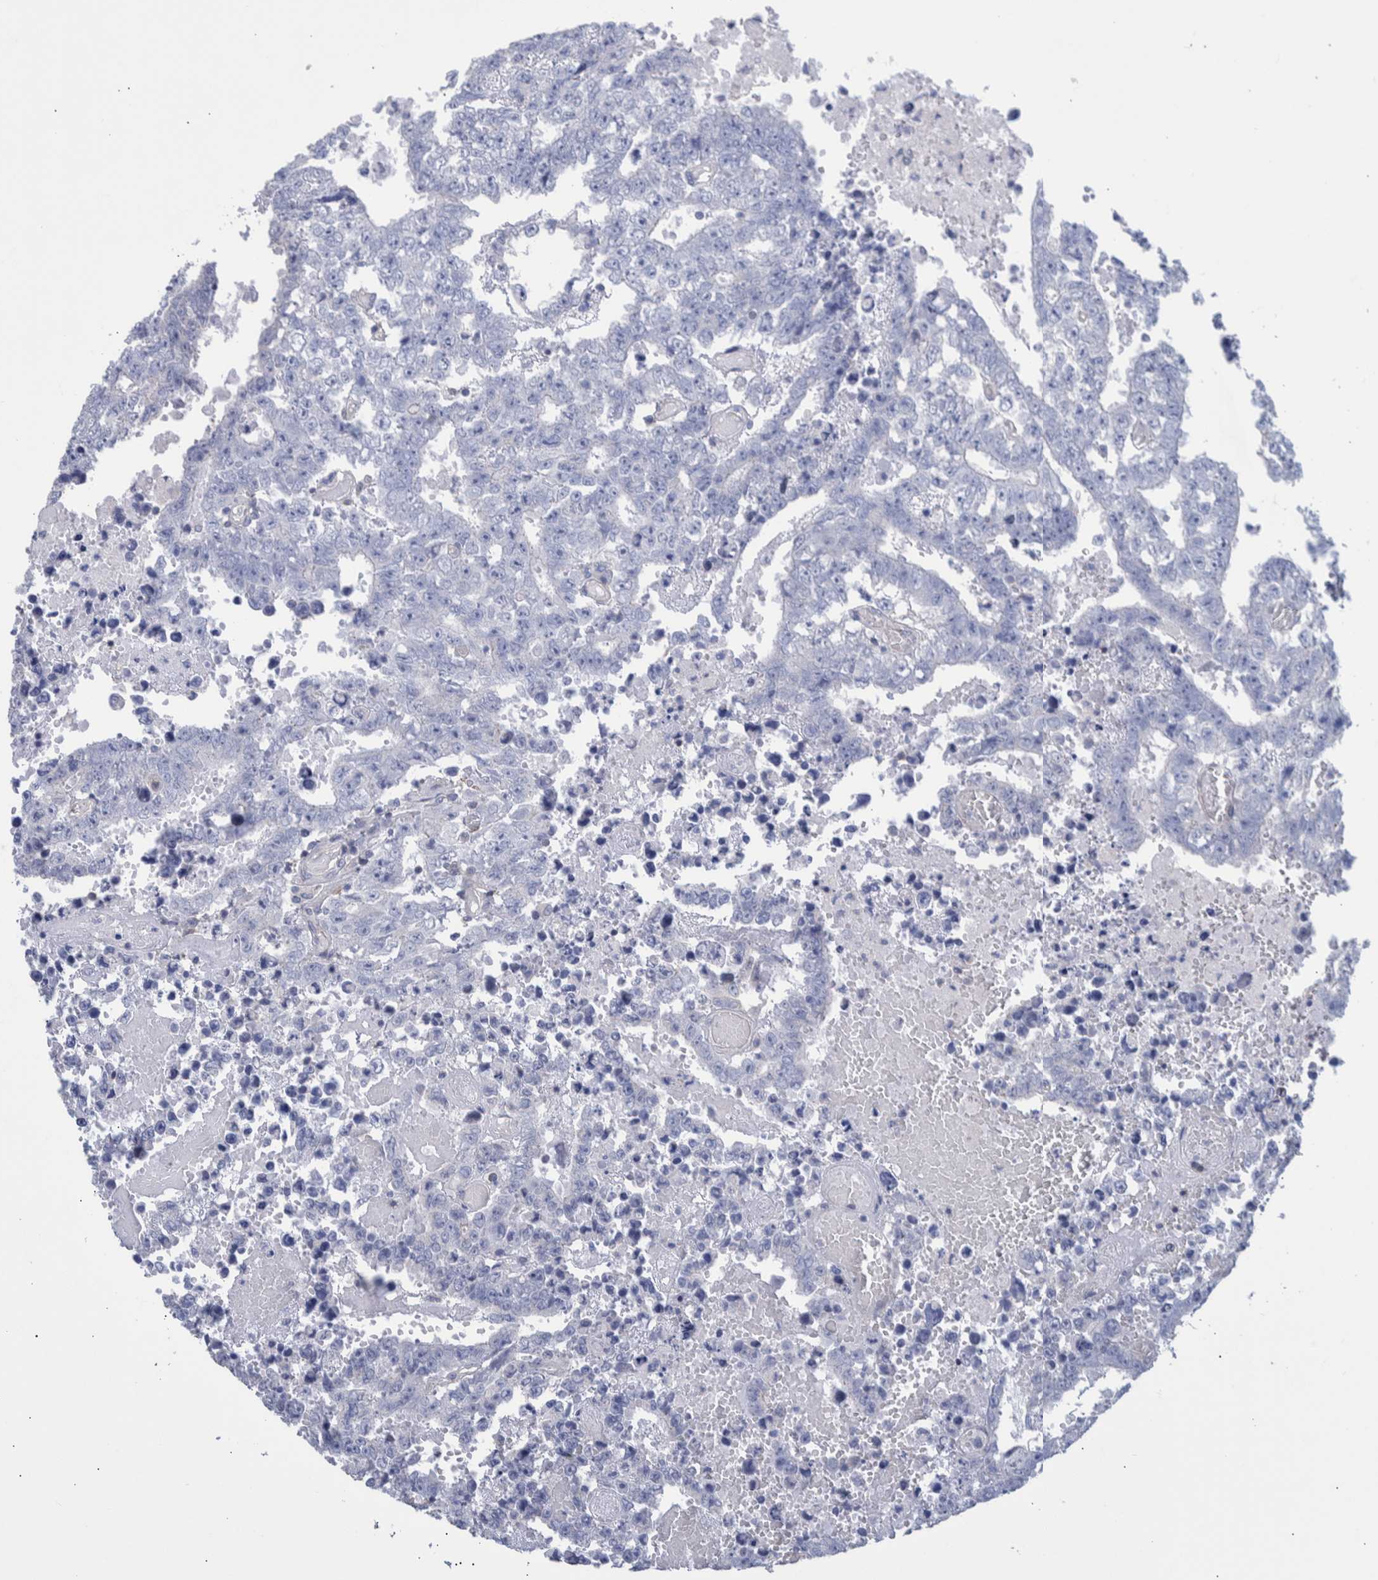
{"staining": {"intensity": "negative", "quantity": "none", "location": "none"}, "tissue": "testis cancer", "cell_type": "Tumor cells", "image_type": "cancer", "snomed": [{"axis": "morphology", "description": "Carcinoma, Embryonal, NOS"}, {"axis": "topography", "description": "Testis"}], "caption": "Tumor cells show no significant expression in testis cancer (embryonal carcinoma).", "gene": "PPP3CC", "patient": {"sex": "male", "age": 25}}